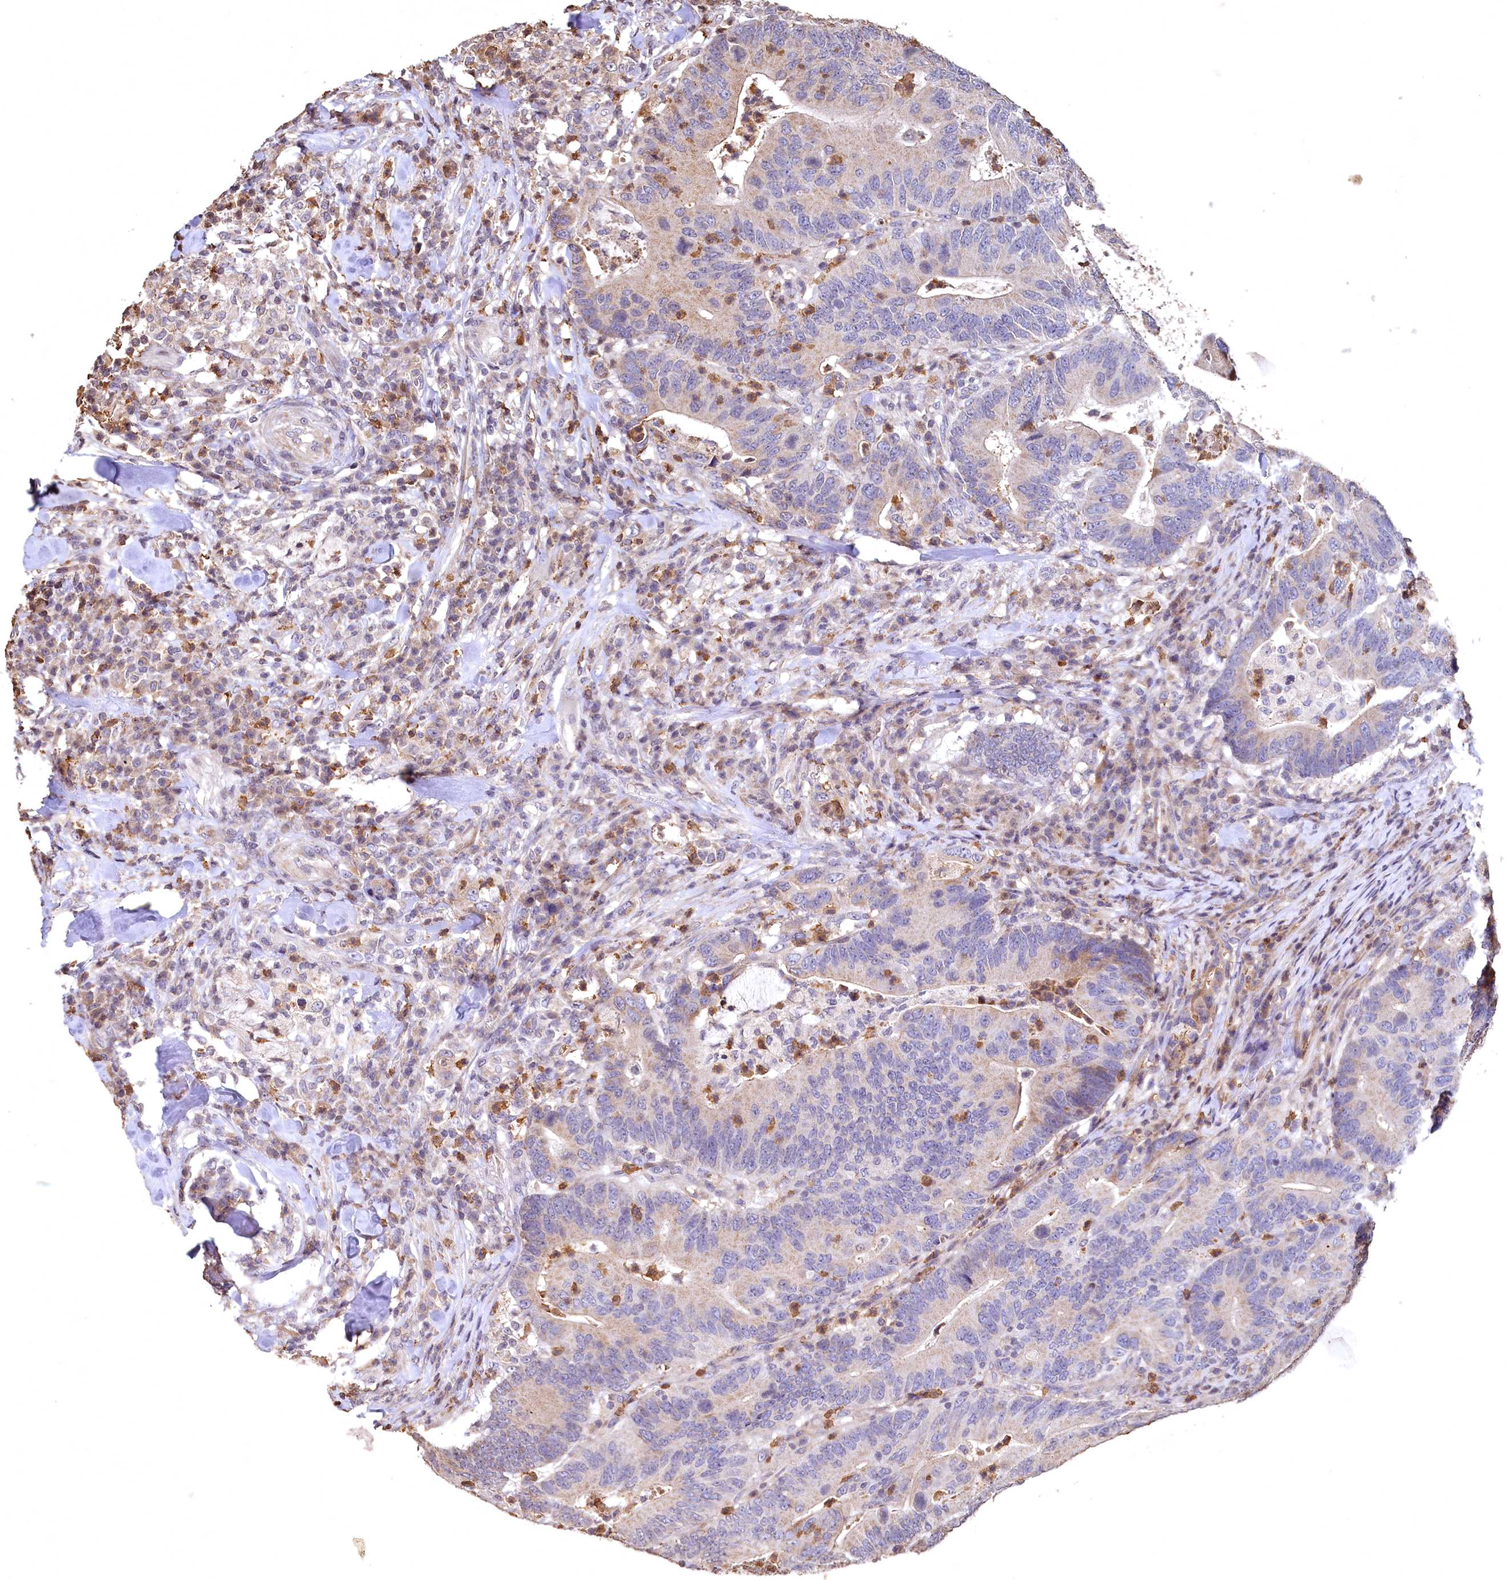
{"staining": {"intensity": "weak", "quantity": "<25%", "location": "cytoplasmic/membranous"}, "tissue": "colorectal cancer", "cell_type": "Tumor cells", "image_type": "cancer", "snomed": [{"axis": "morphology", "description": "Adenocarcinoma, NOS"}, {"axis": "topography", "description": "Colon"}], "caption": "Immunohistochemistry of colorectal adenocarcinoma demonstrates no staining in tumor cells.", "gene": "SPTA1", "patient": {"sex": "female", "age": 66}}